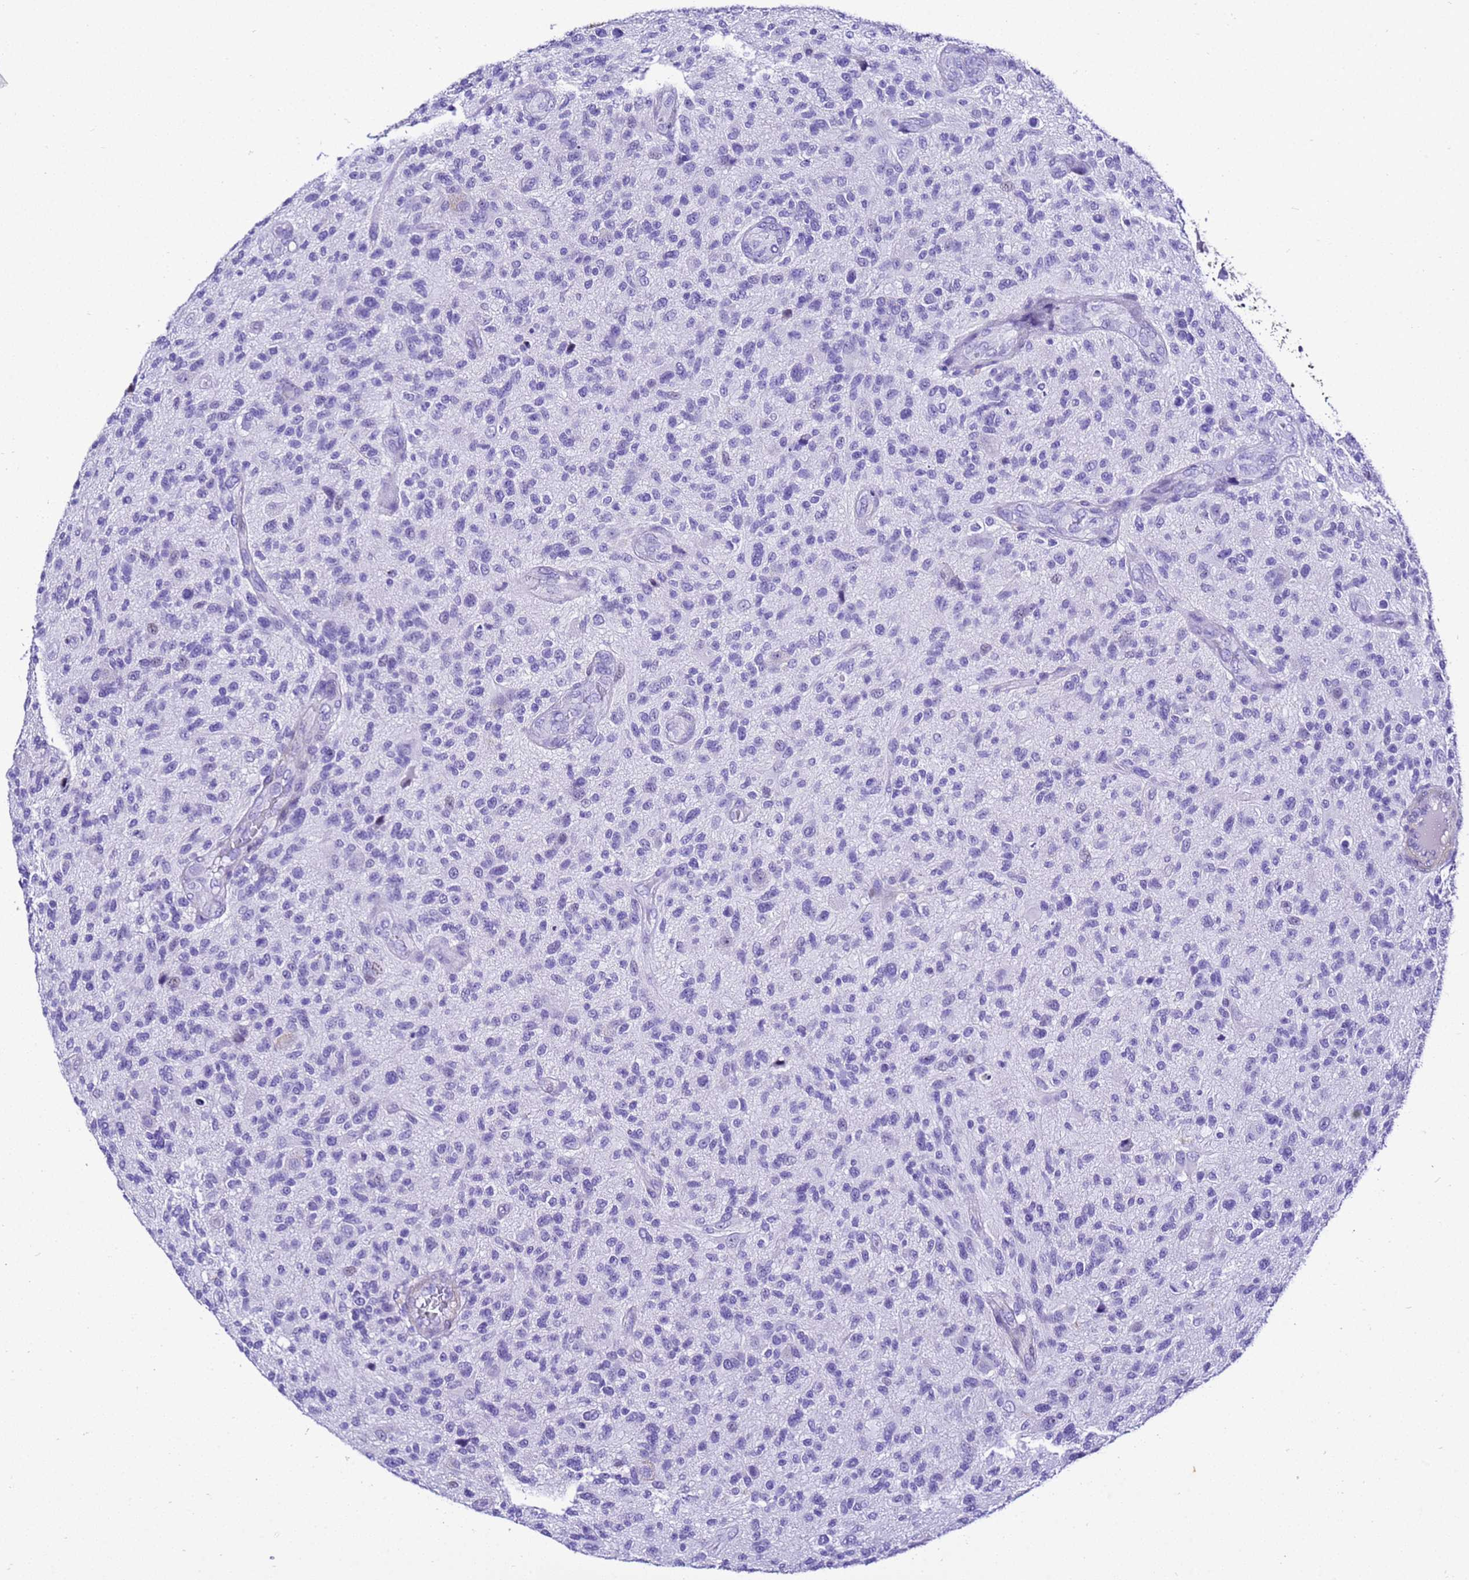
{"staining": {"intensity": "negative", "quantity": "none", "location": "none"}, "tissue": "glioma", "cell_type": "Tumor cells", "image_type": "cancer", "snomed": [{"axis": "morphology", "description": "Glioma, malignant, High grade"}, {"axis": "topography", "description": "Brain"}], "caption": "Histopathology image shows no significant protein expression in tumor cells of malignant high-grade glioma.", "gene": "ZNF417", "patient": {"sex": "male", "age": 47}}